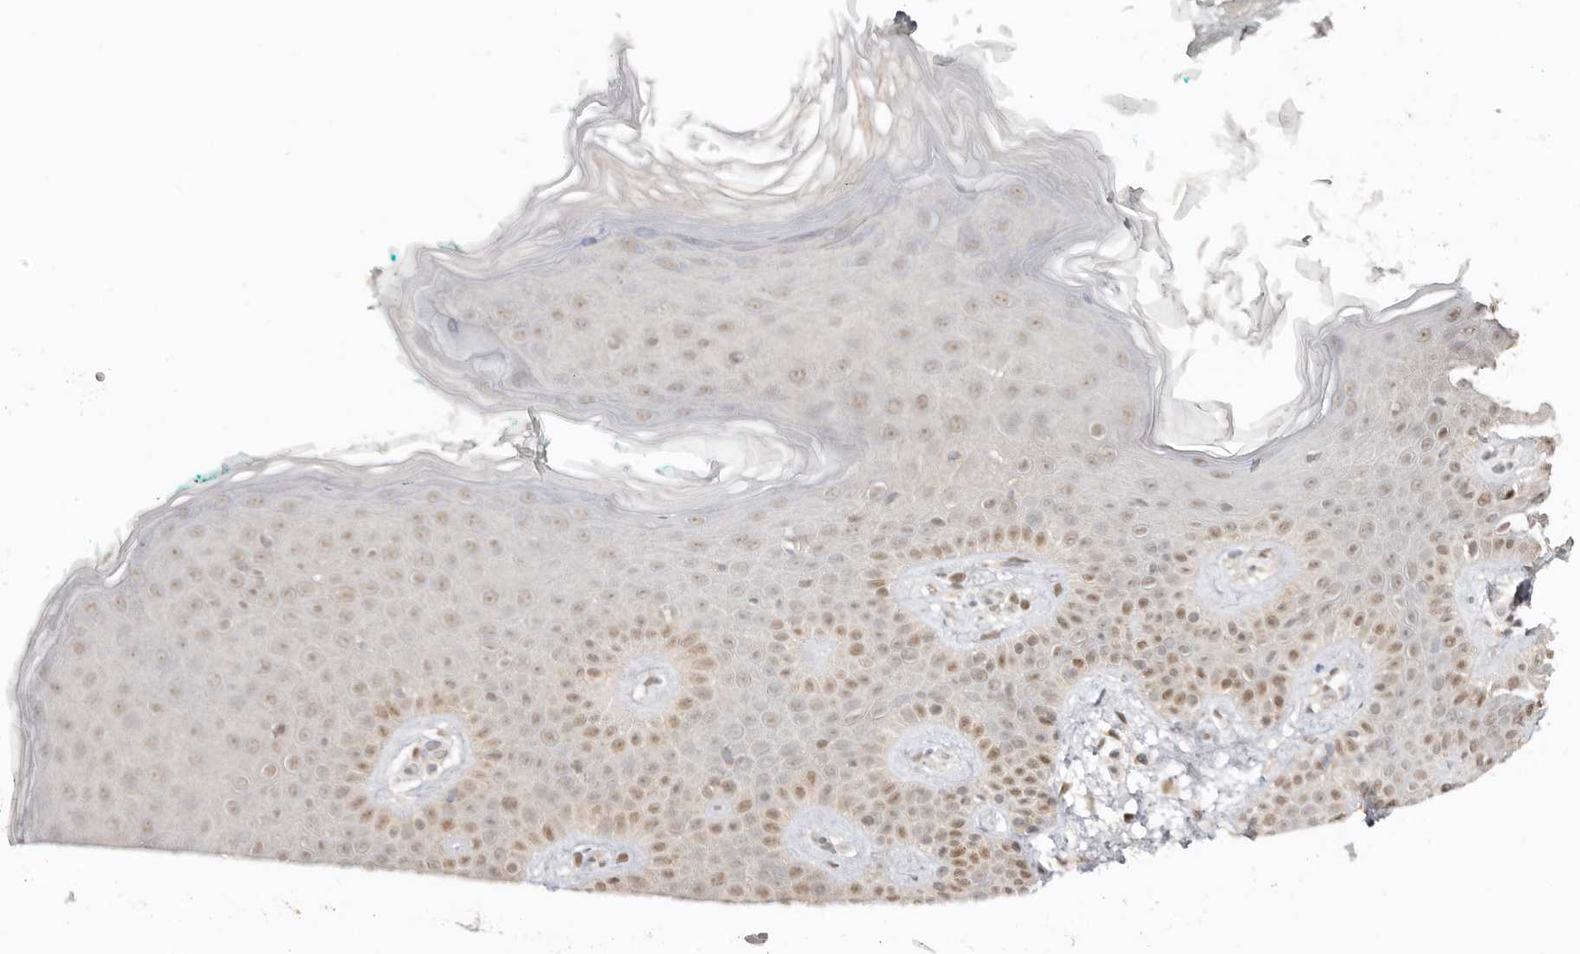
{"staining": {"intensity": "weak", "quantity": ">75%", "location": "cytoplasmic/membranous"}, "tissue": "skin", "cell_type": "Fibroblasts", "image_type": "normal", "snomed": [{"axis": "morphology", "description": "Normal tissue, NOS"}, {"axis": "topography", "description": "Skin"}], "caption": "Fibroblasts exhibit low levels of weak cytoplasmic/membranous expression in approximately >75% of cells in benign human skin. (IHC, brightfield microscopy, high magnification).", "gene": "LARP7", "patient": {"sex": "male", "age": 37}}